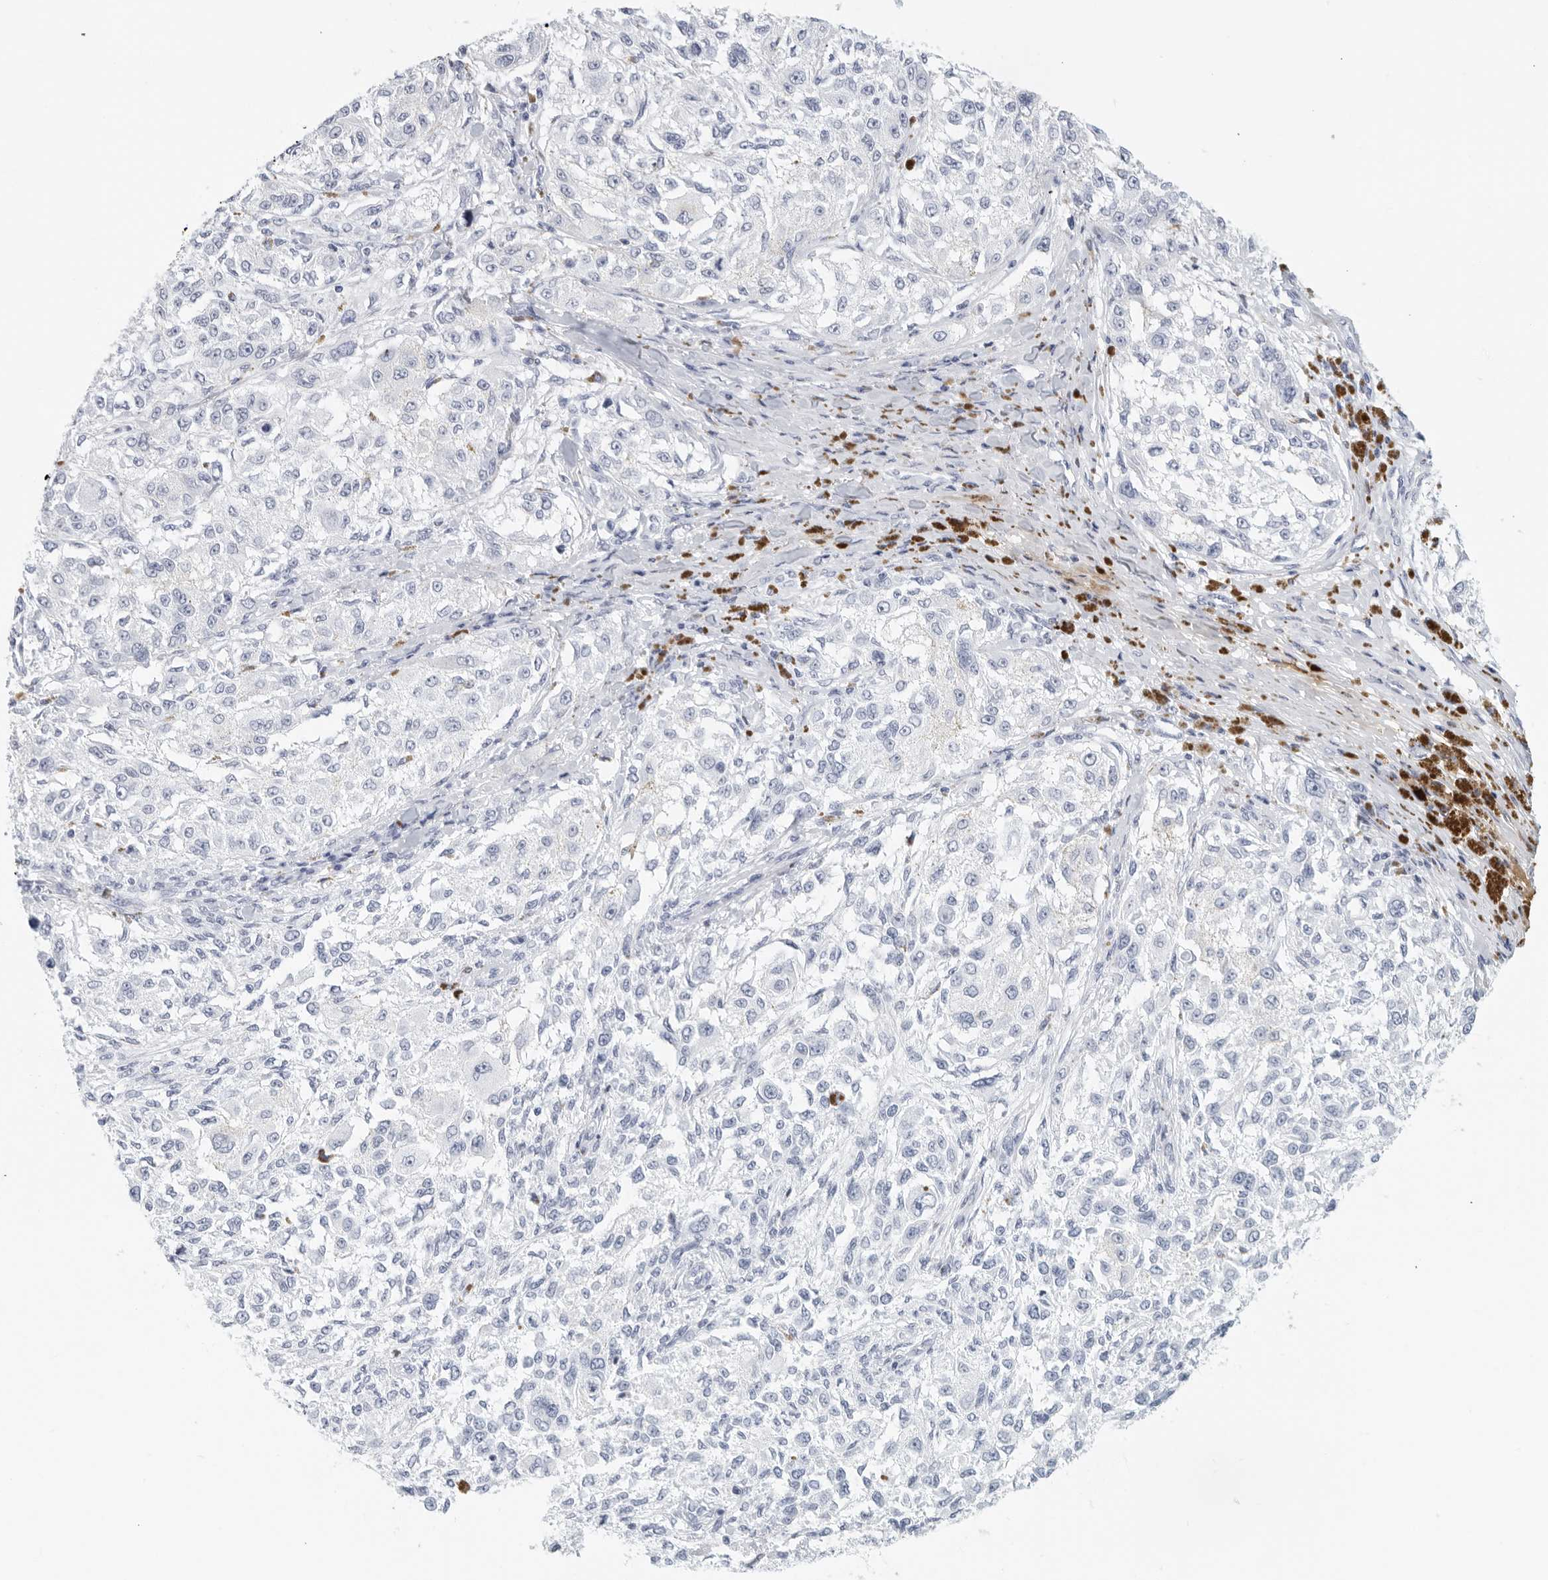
{"staining": {"intensity": "negative", "quantity": "none", "location": "none"}, "tissue": "melanoma", "cell_type": "Tumor cells", "image_type": "cancer", "snomed": [{"axis": "morphology", "description": "Necrosis, NOS"}, {"axis": "morphology", "description": "Malignant melanoma, NOS"}, {"axis": "topography", "description": "Skin"}], "caption": "An IHC micrograph of malignant melanoma is shown. There is no staining in tumor cells of malignant melanoma.", "gene": "FGG", "patient": {"sex": "female", "age": 87}}